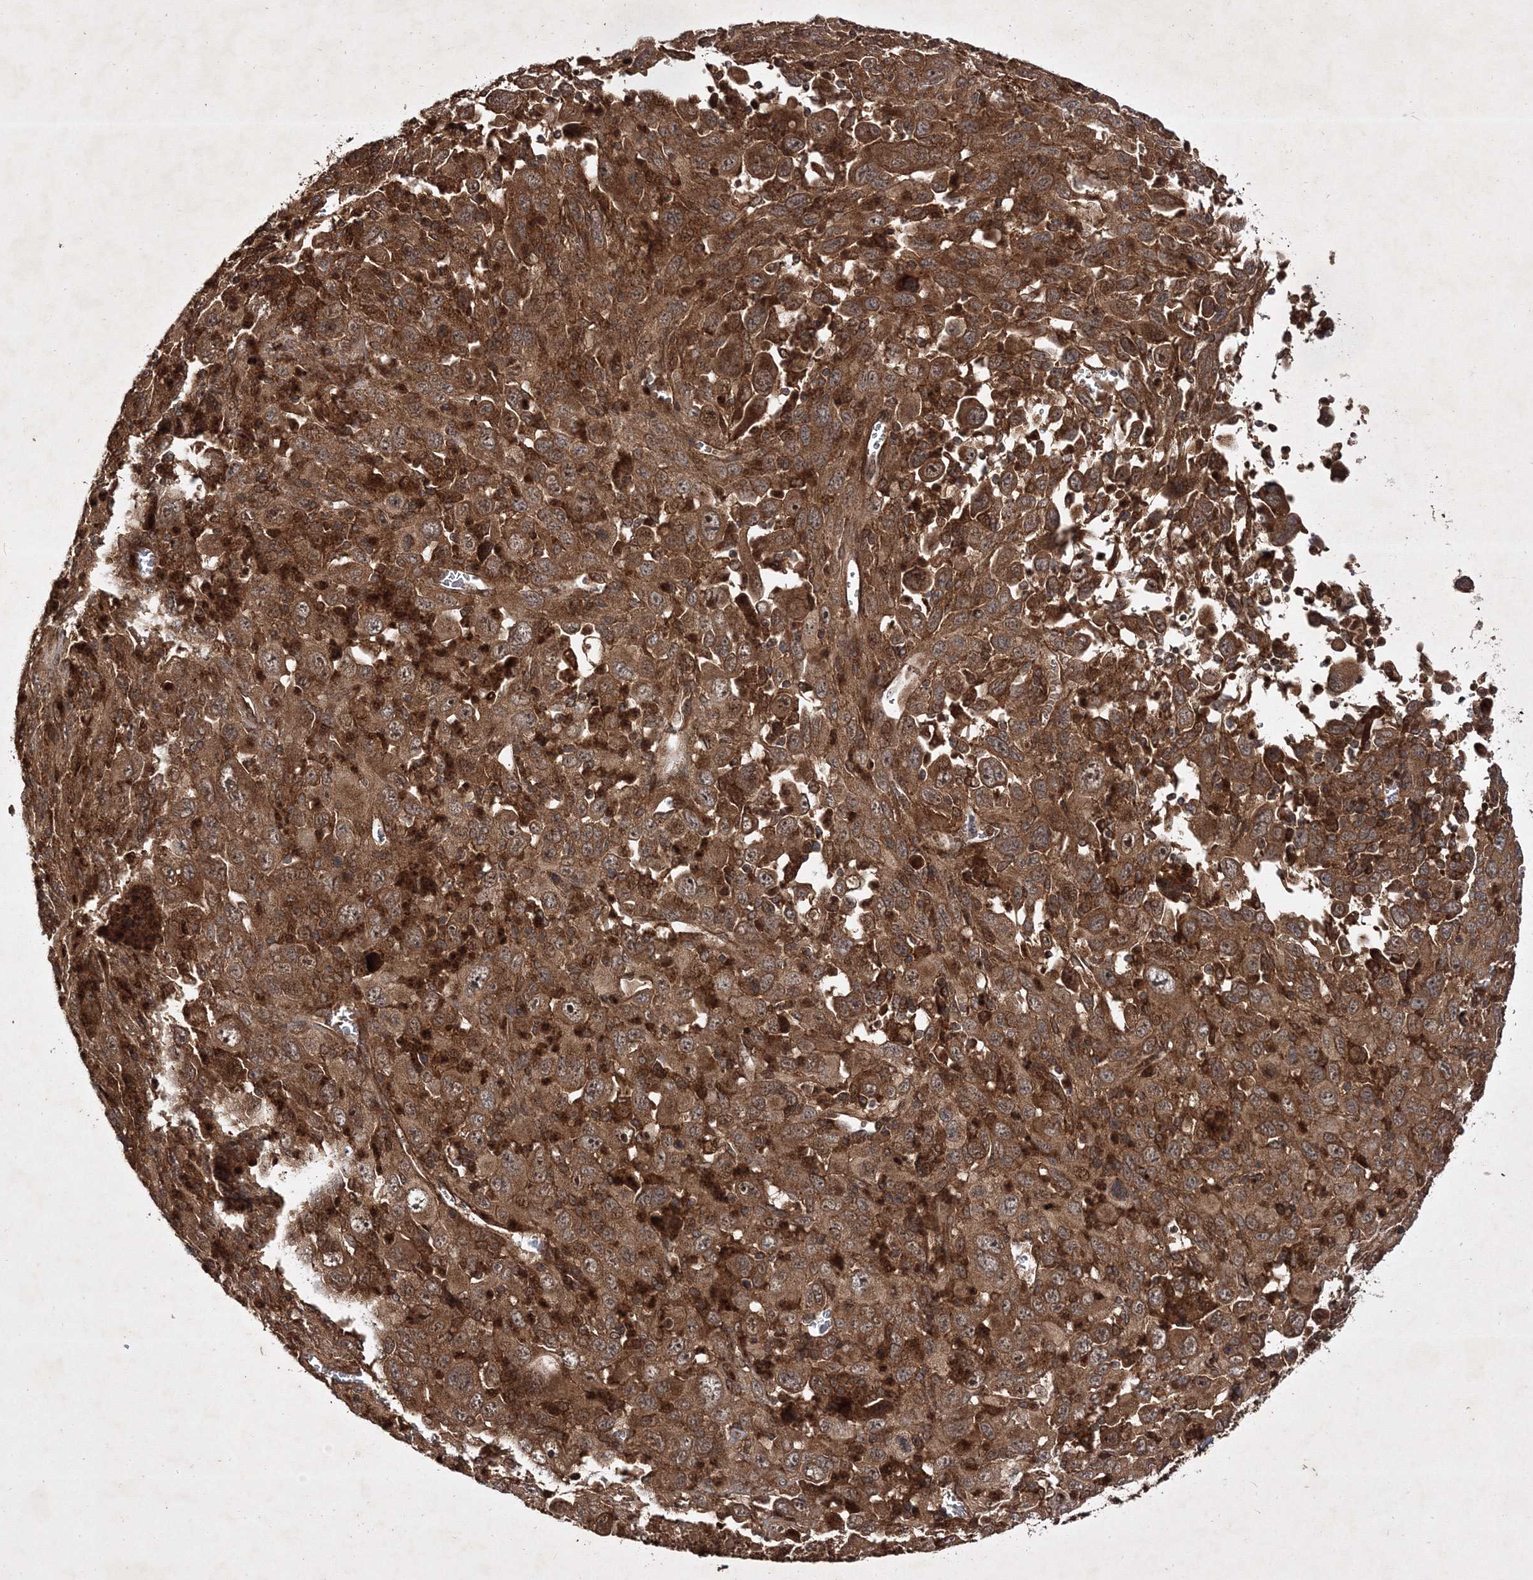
{"staining": {"intensity": "strong", "quantity": ">75%", "location": "cytoplasmic/membranous"}, "tissue": "melanoma", "cell_type": "Tumor cells", "image_type": "cancer", "snomed": [{"axis": "morphology", "description": "Malignant melanoma, Metastatic site"}, {"axis": "topography", "description": "Skin"}], "caption": "A histopathology image of human malignant melanoma (metastatic site) stained for a protein shows strong cytoplasmic/membranous brown staining in tumor cells. (Brightfield microscopy of DAB IHC at high magnification).", "gene": "DNAJC13", "patient": {"sex": "female", "age": 56}}